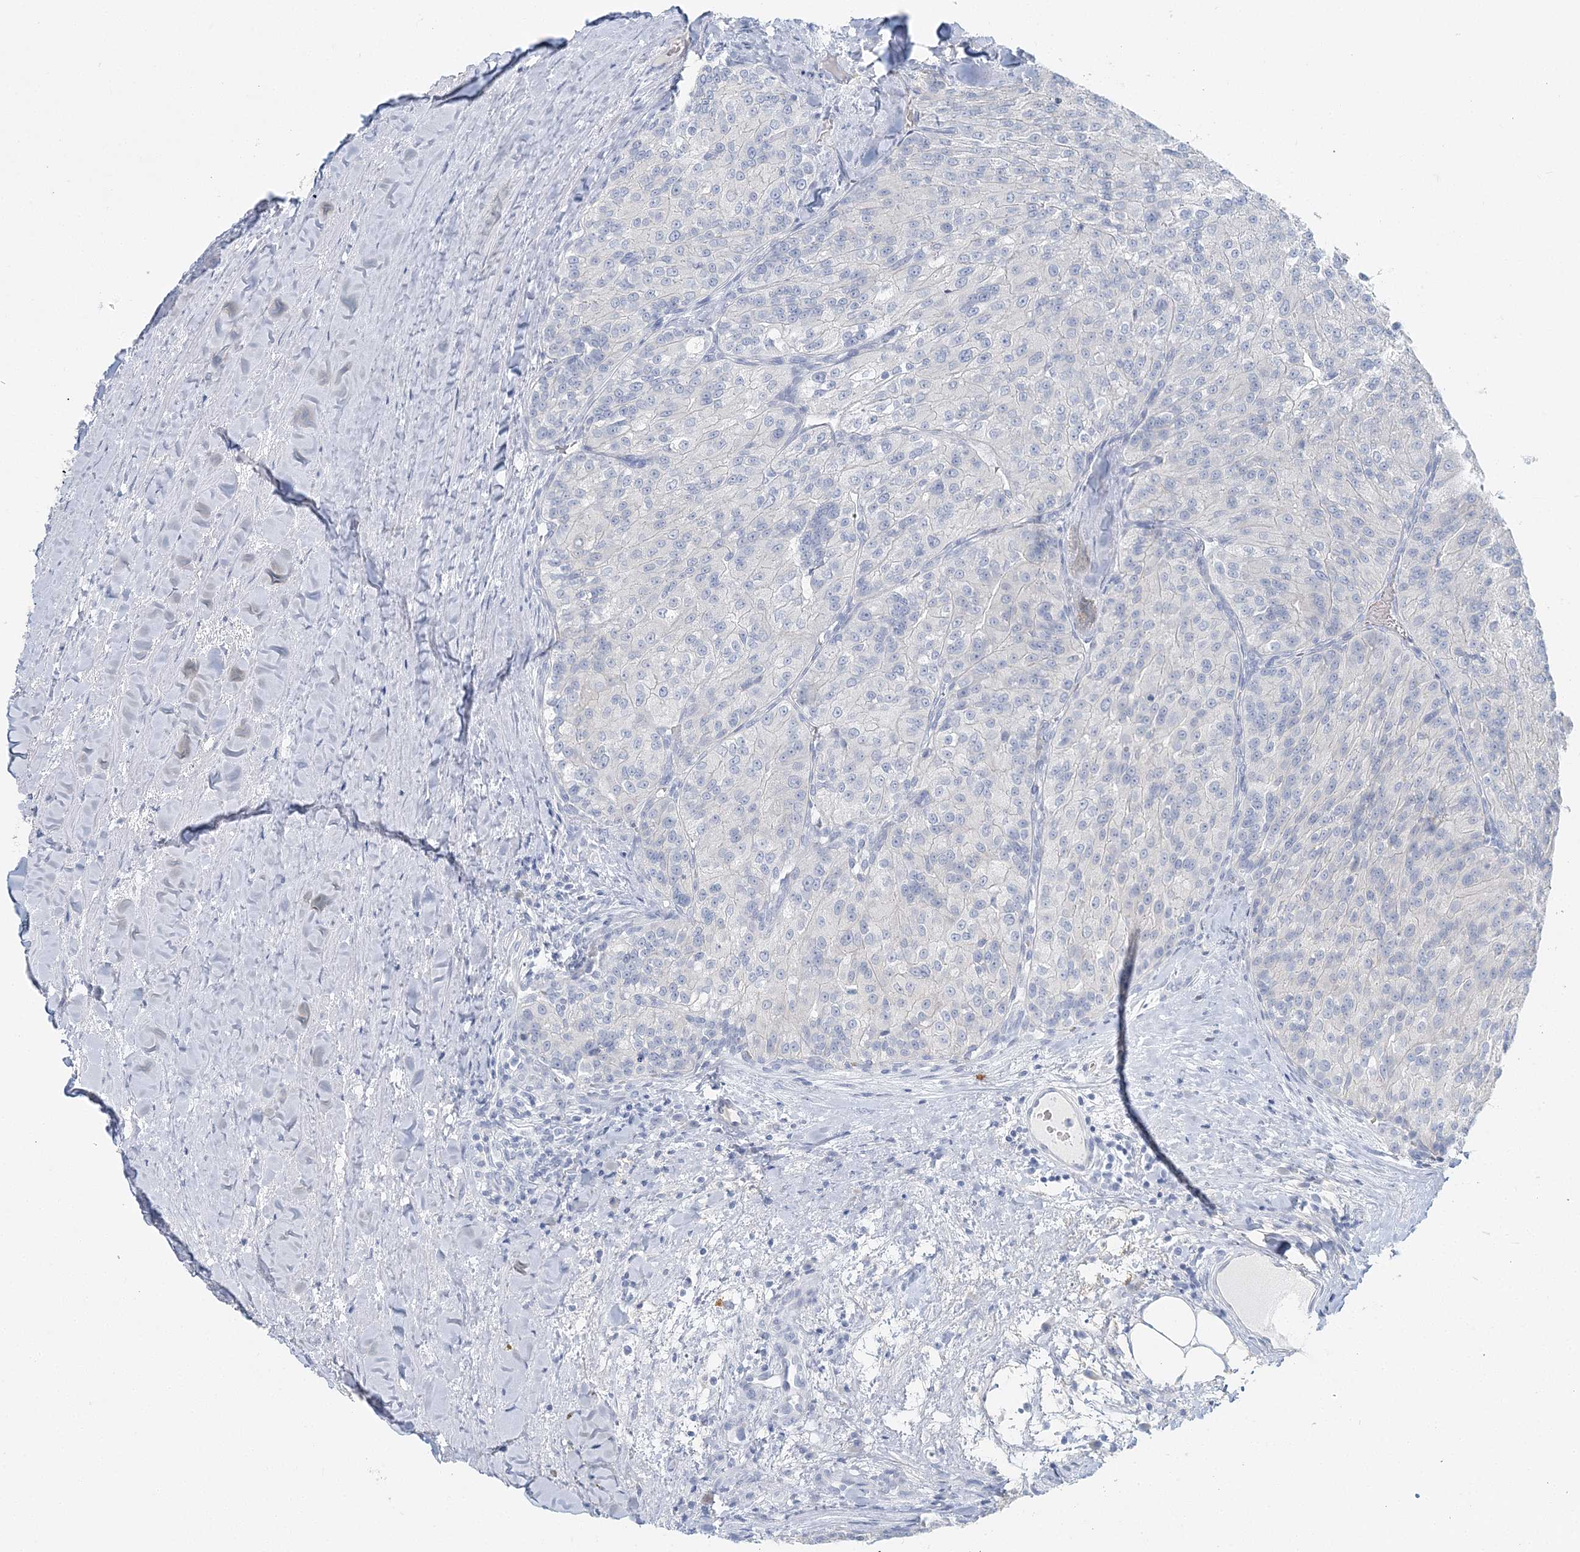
{"staining": {"intensity": "negative", "quantity": "none", "location": "none"}, "tissue": "renal cancer", "cell_type": "Tumor cells", "image_type": "cancer", "snomed": [{"axis": "morphology", "description": "Adenocarcinoma, NOS"}, {"axis": "topography", "description": "Kidney"}], "caption": "The image demonstrates no staining of tumor cells in renal adenocarcinoma. (Stains: DAB (3,3'-diaminobenzidine) immunohistochemistry (IHC) with hematoxylin counter stain, Microscopy: brightfield microscopy at high magnification).", "gene": "VILL", "patient": {"sex": "female", "age": 63}}